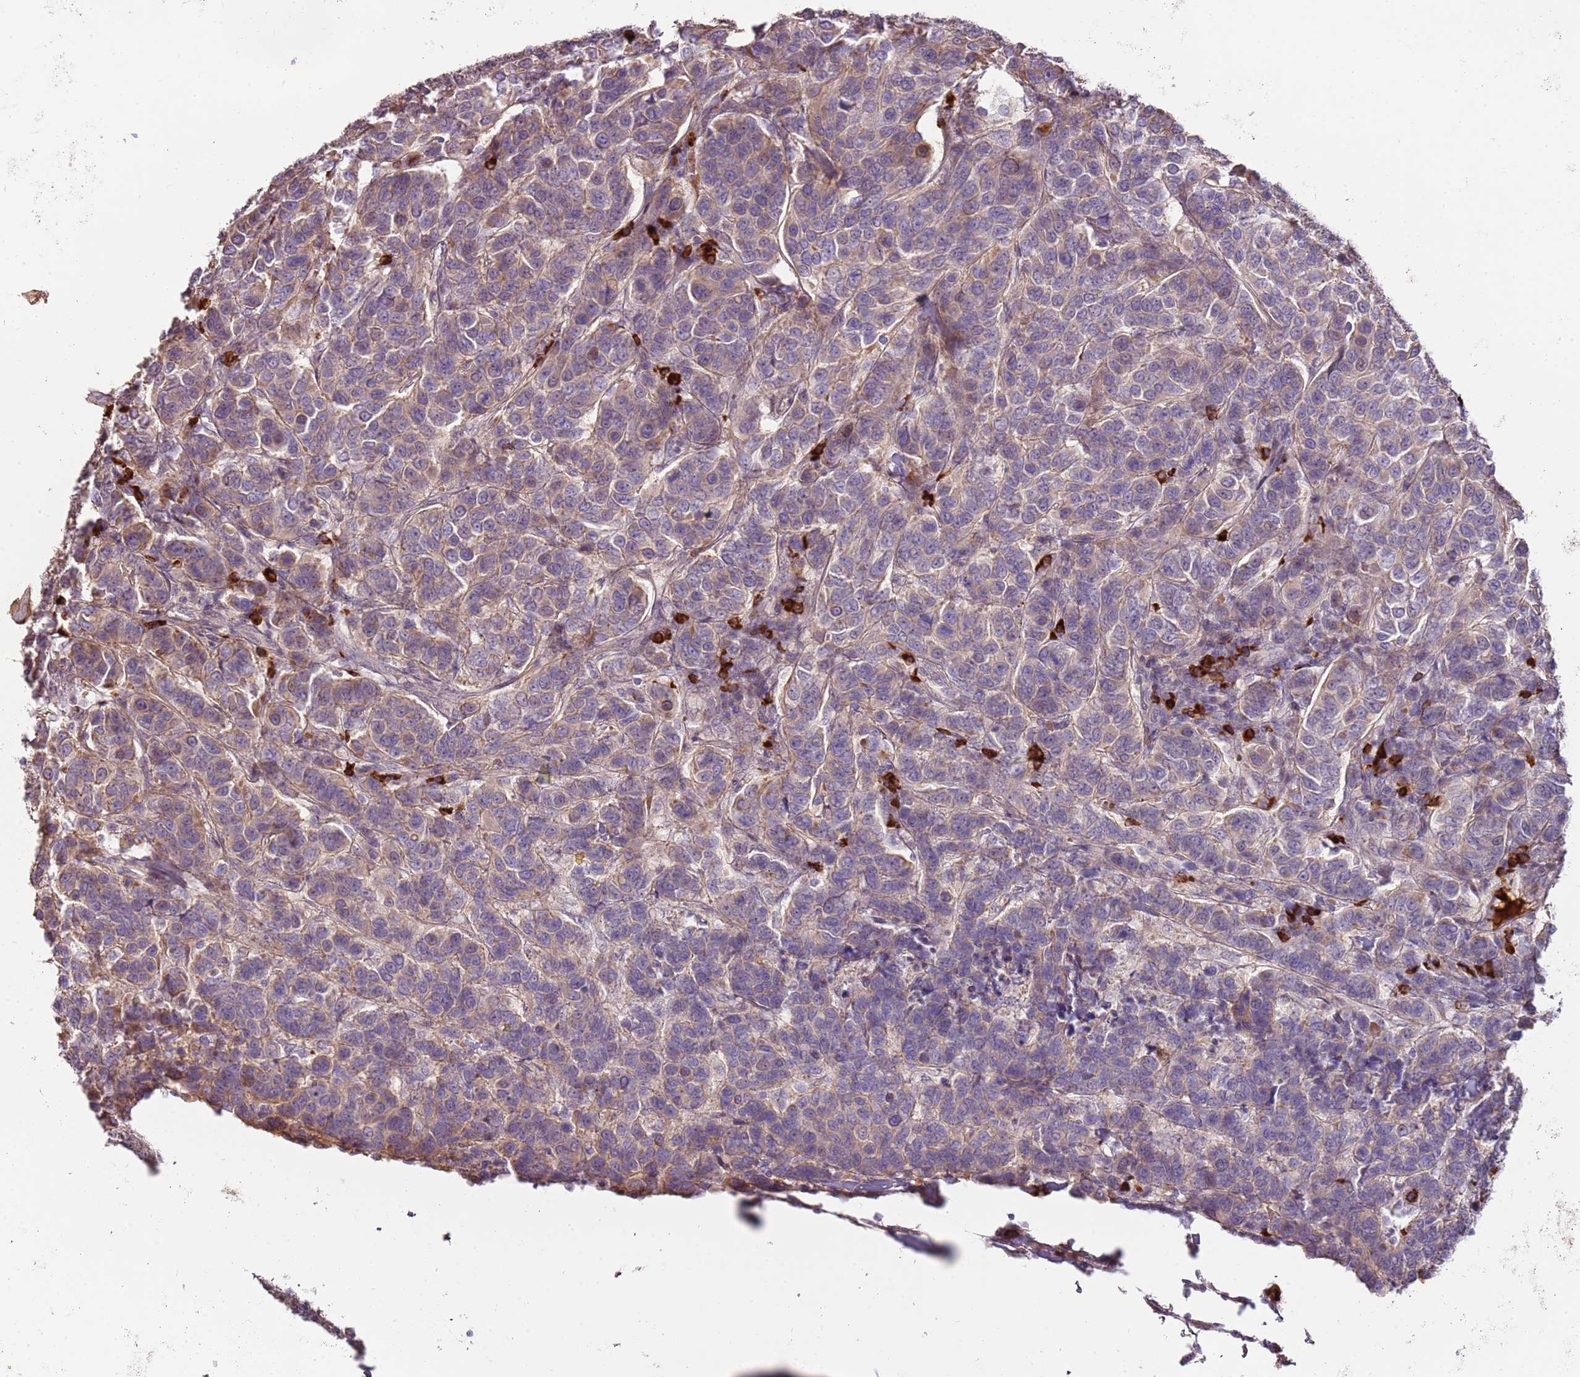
{"staining": {"intensity": "weak", "quantity": "25%-75%", "location": "cytoplasmic/membranous"}, "tissue": "breast cancer", "cell_type": "Tumor cells", "image_type": "cancer", "snomed": [{"axis": "morphology", "description": "Duct carcinoma"}, {"axis": "topography", "description": "Breast"}], "caption": "Breast cancer stained with DAB IHC exhibits low levels of weak cytoplasmic/membranous positivity in approximately 25%-75% of tumor cells.", "gene": "MCUB", "patient": {"sex": "female", "age": 55}}